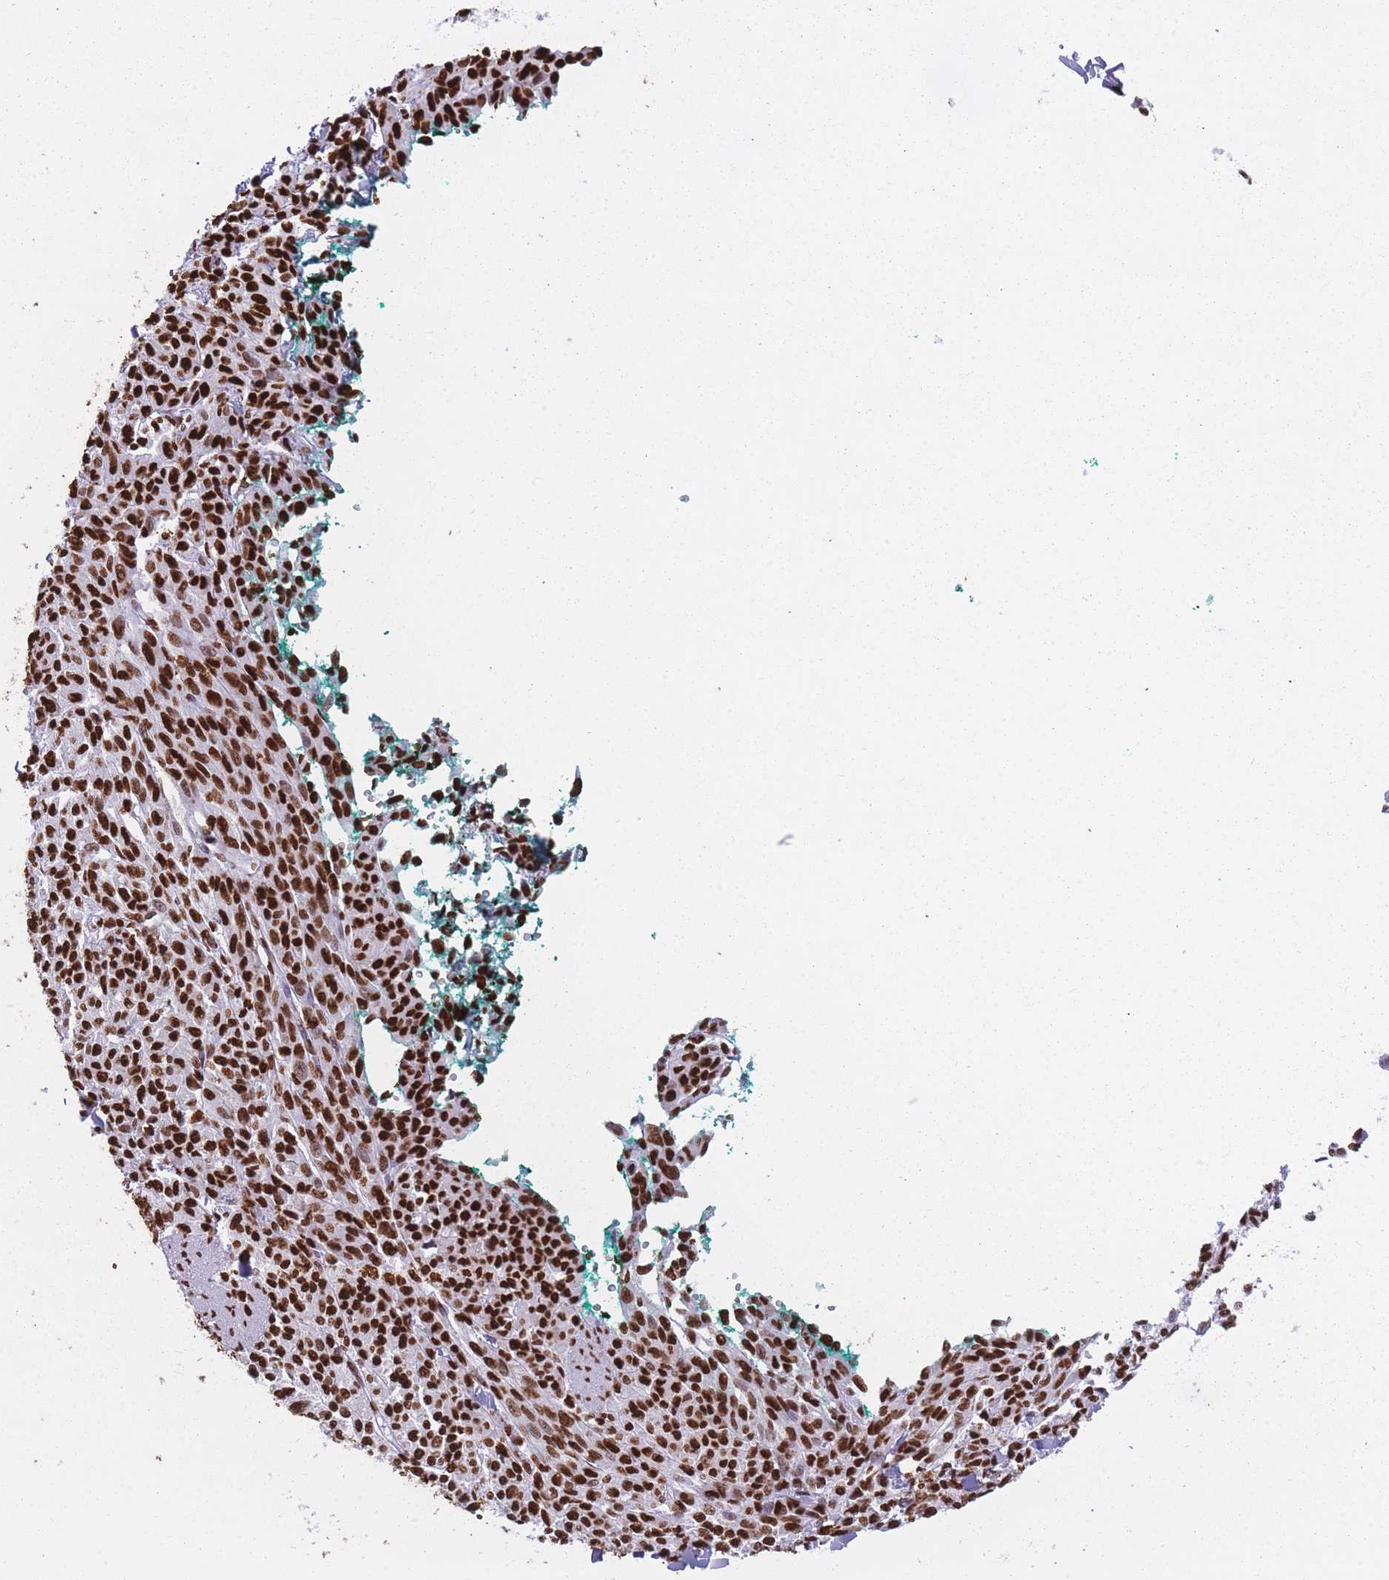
{"staining": {"intensity": "strong", "quantity": ">75%", "location": "nuclear"}, "tissue": "melanoma", "cell_type": "Tumor cells", "image_type": "cancer", "snomed": [{"axis": "morphology", "description": "Malignant melanoma, NOS"}, {"axis": "topography", "description": "Skin"}], "caption": "Strong nuclear staining is identified in about >75% of tumor cells in melanoma. The protein is stained brown, and the nuclei are stained in blue (DAB (3,3'-diaminobenzidine) IHC with brightfield microscopy, high magnification).", "gene": "HNRNPUL1", "patient": {"sex": "female", "age": 52}}